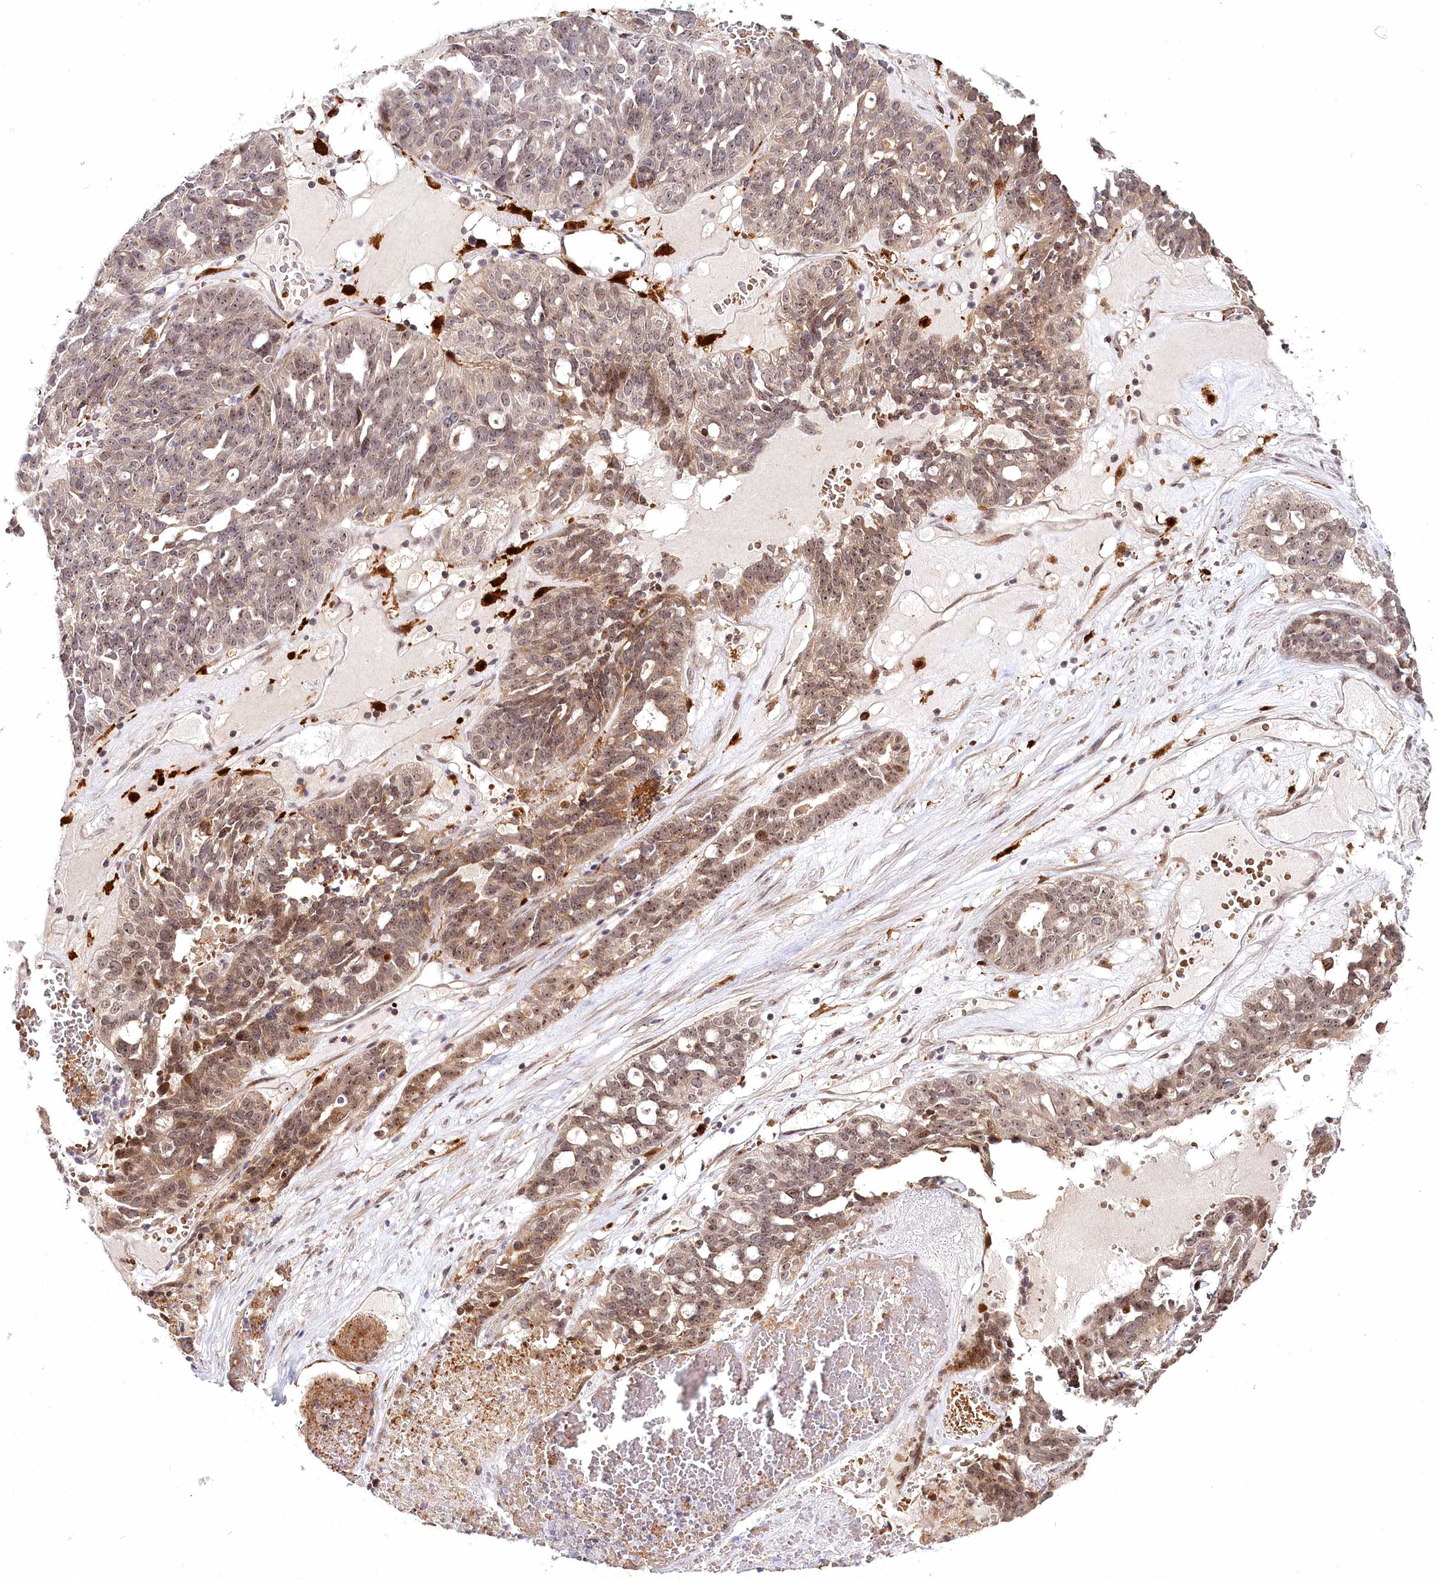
{"staining": {"intensity": "moderate", "quantity": "25%-75%", "location": "cytoplasmic/membranous,nuclear"}, "tissue": "ovarian cancer", "cell_type": "Tumor cells", "image_type": "cancer", "snomed": [{"axis": "morphology", "description": "Cystadenocarcinoma, serous, NOS"}, {"axis": "topography", "description": "Ovary"}], "caption": "This micrograph displays IHC staining of ovarian cancer (serous cystadenocarcinoma), with medium moderate cytoplasmic/membranous and nuclear staining in approximately 25%-75% of tumor cells.", "gene": "WDR36", "patient": {"sex": "female", "age": 59}}